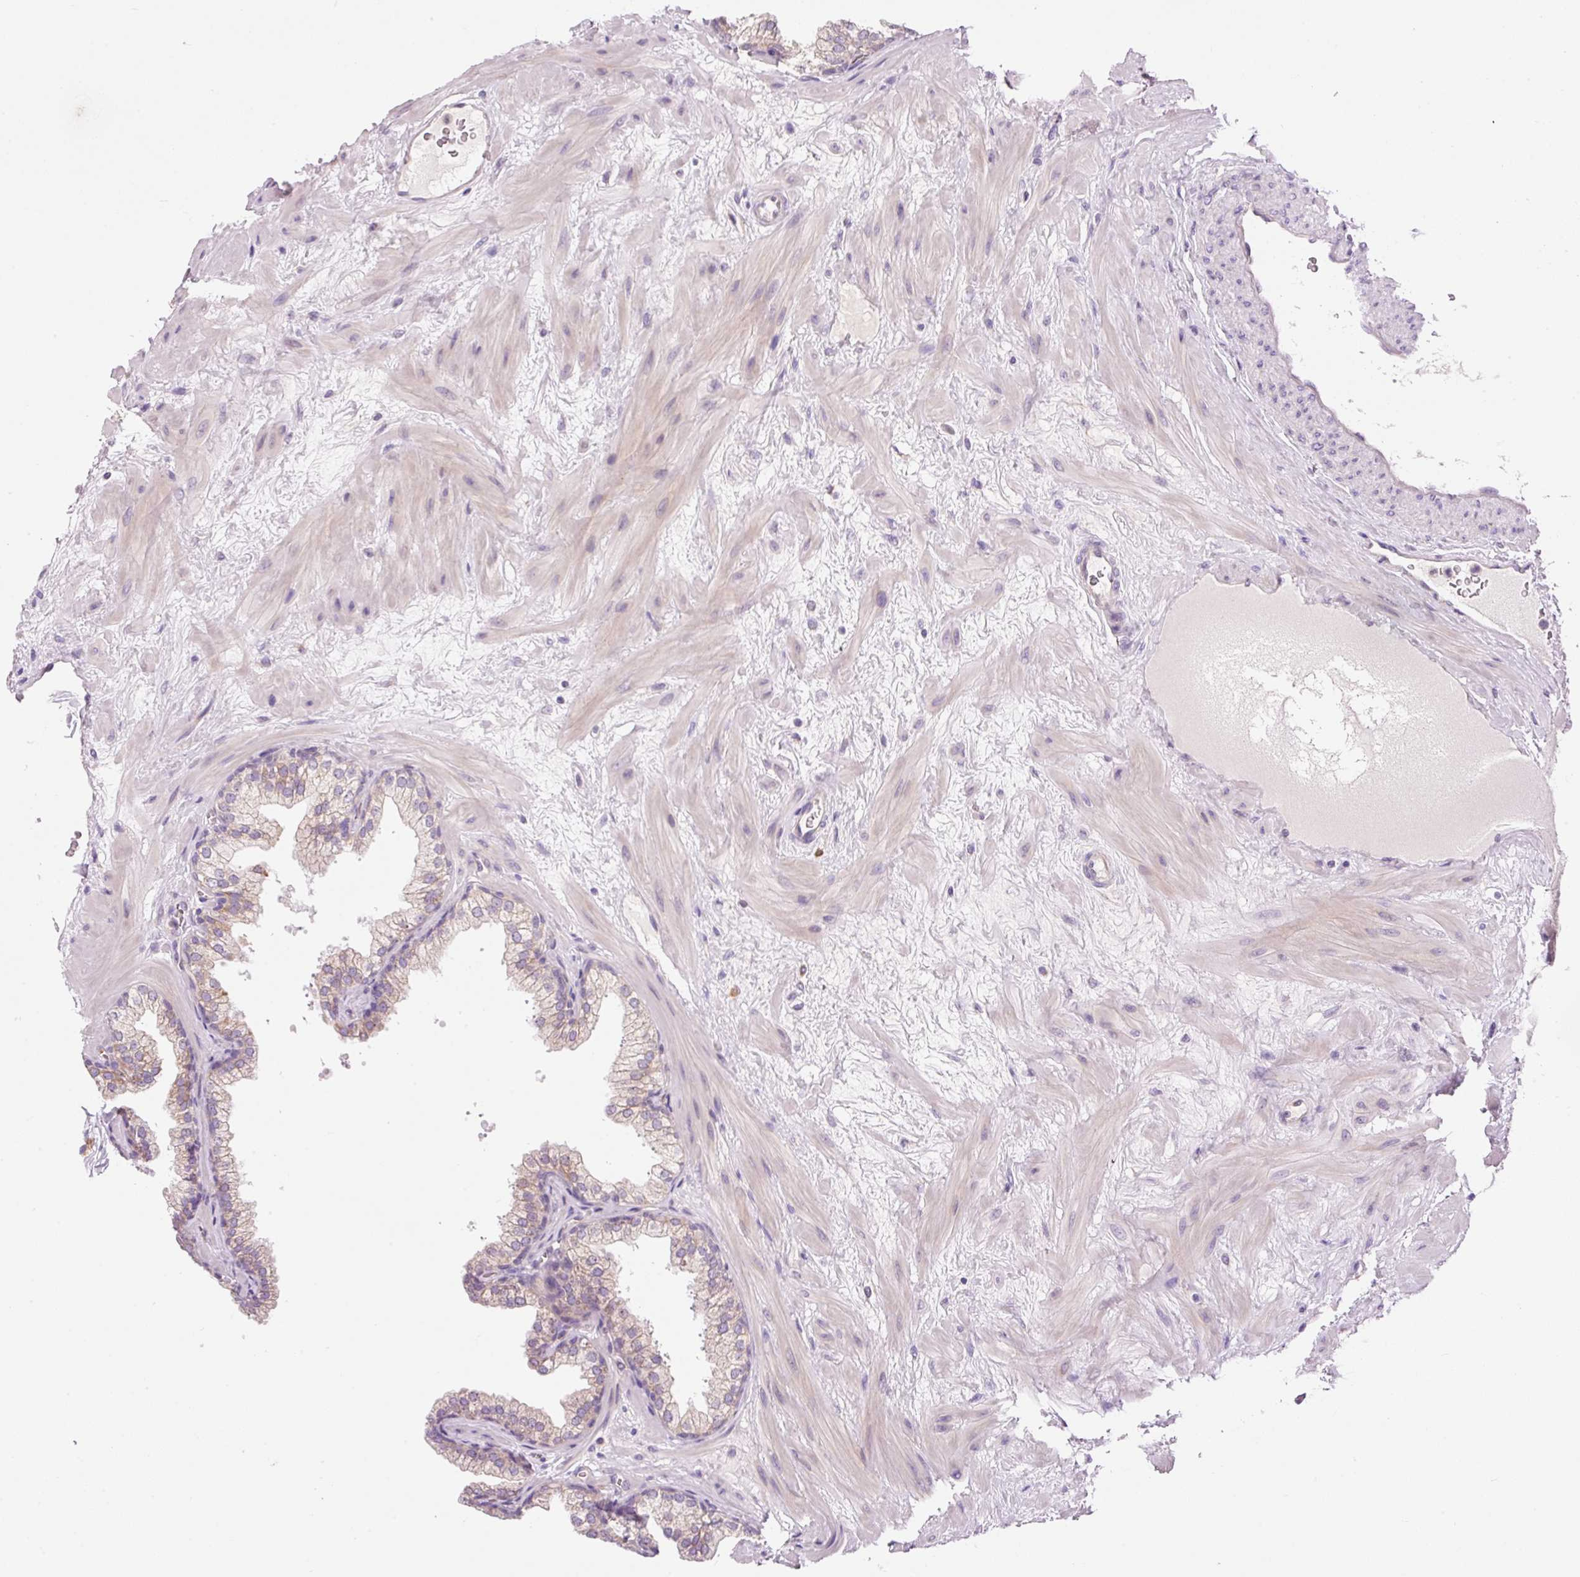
{"staining": {"intensity": "weak", "quantity": "25%-75%", "location": "cytoplasmic/membranous"}, "tissue": "prostate", "cell_type": "Glandular cells", "image_type": "normal", "snomed": [{"axis": "morphology", "description": "Normal tissue, NOS"}, {"axis": "topography", "description": "Prostate"}], "caption": "Immunohistochemical staining of normal prostate reveals weak cytoplasmic/membranous protein staining in about 25%-75% of glandular cells.", "gene": "PNPLA5", "patient": {"sex": "male", "age": 37}}